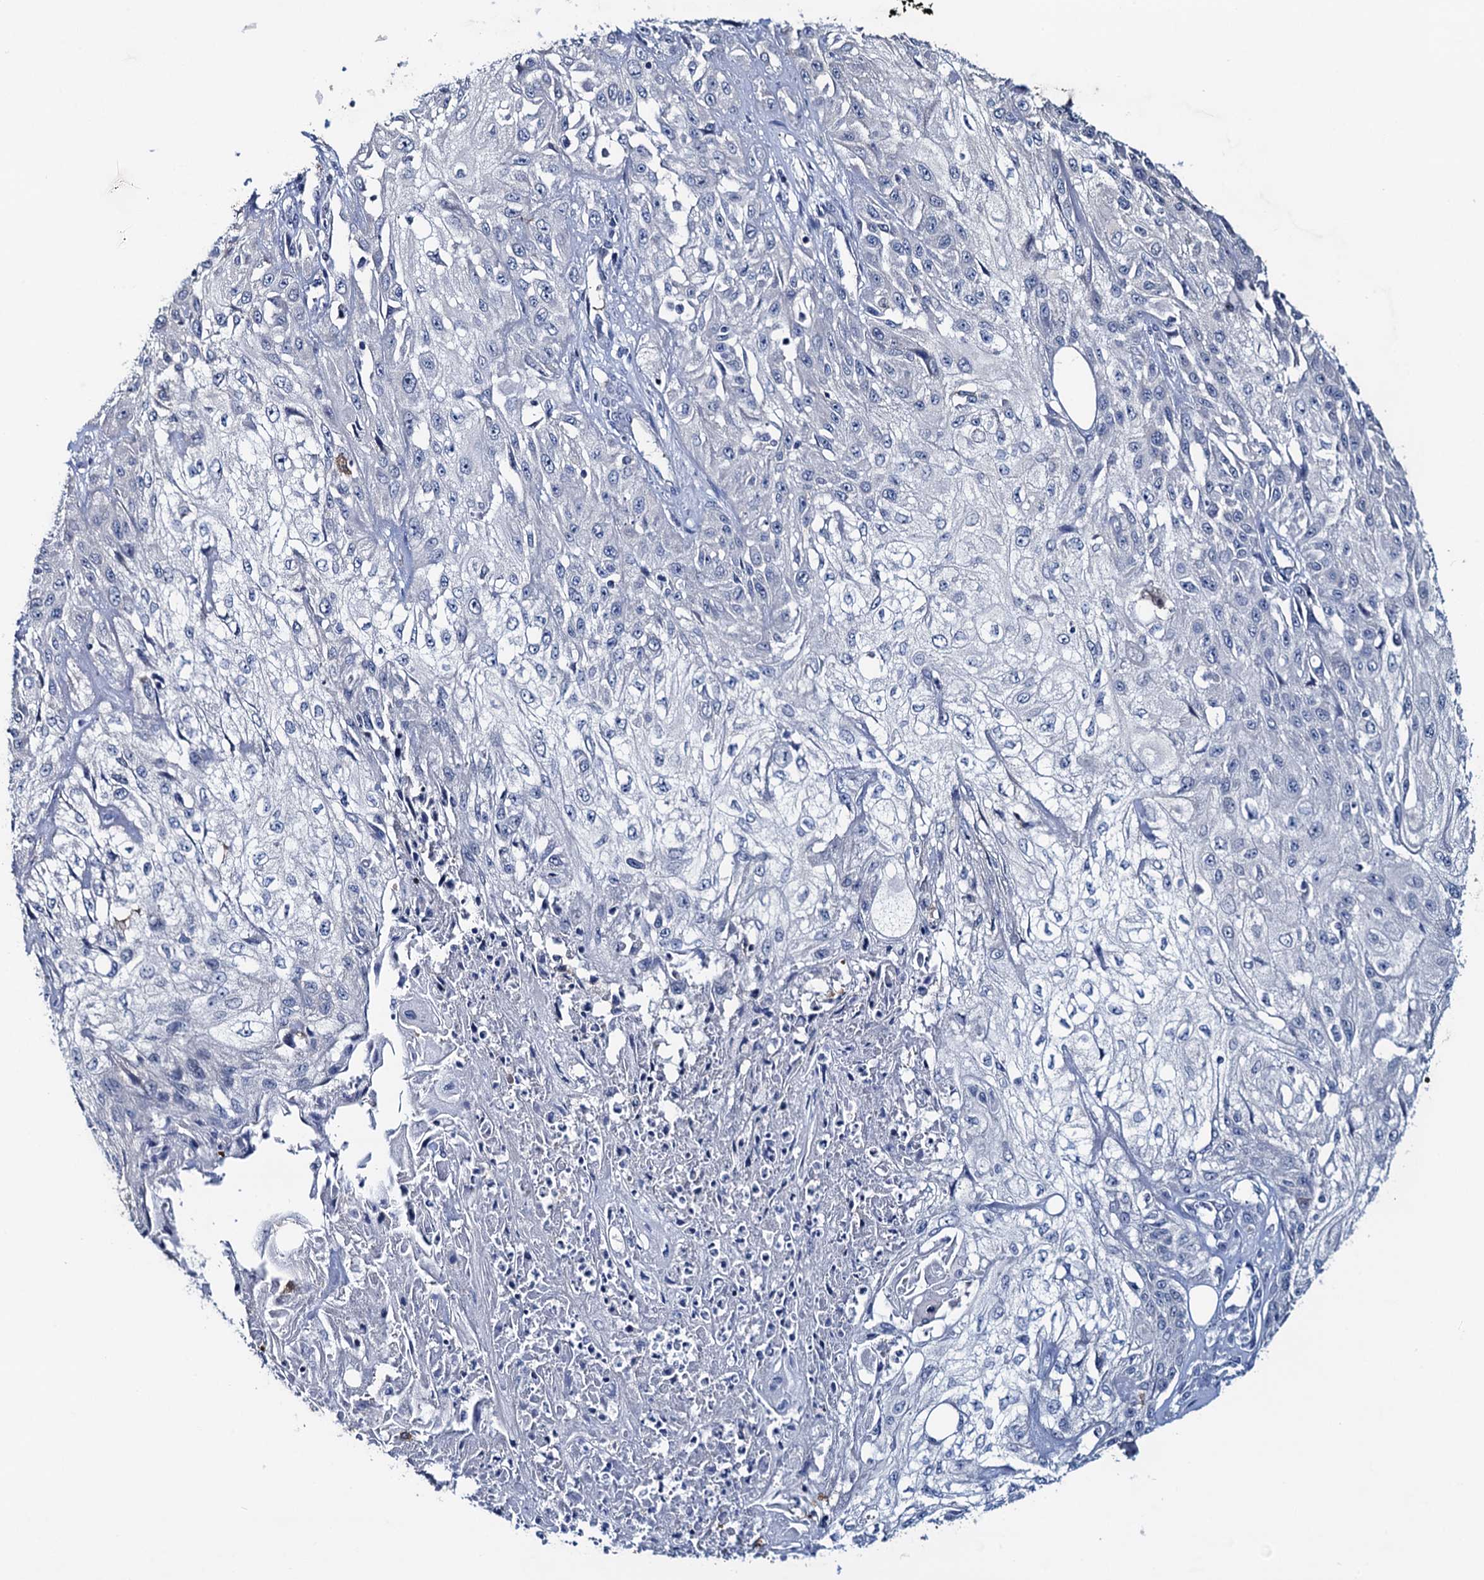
{"staining": {"intensity": "negative", "quantity": "none", "location": "none"}, "tissue": "skin cancer", "cell_type": "Tumor cells", "image_type": "cancer", "snomed": [{"axis": "morphology", "description": "Squamous cell carcinoma, NOS"}, {"axis": "morphology", "description": "Squamous cell carcinoma, metastatic, NOS"}, {"axis": "topography", "description": "Skin"}, {"axis": "topography", "description": "Lymph node"}], "caption": "Immunohistochemistry (IHC) micrograph of human skin cancer stained for a protein (brown), which shows no positivity in tumor cells.", "gene": "RTKN2", "patient": {"sex": "male", "age": 75}}